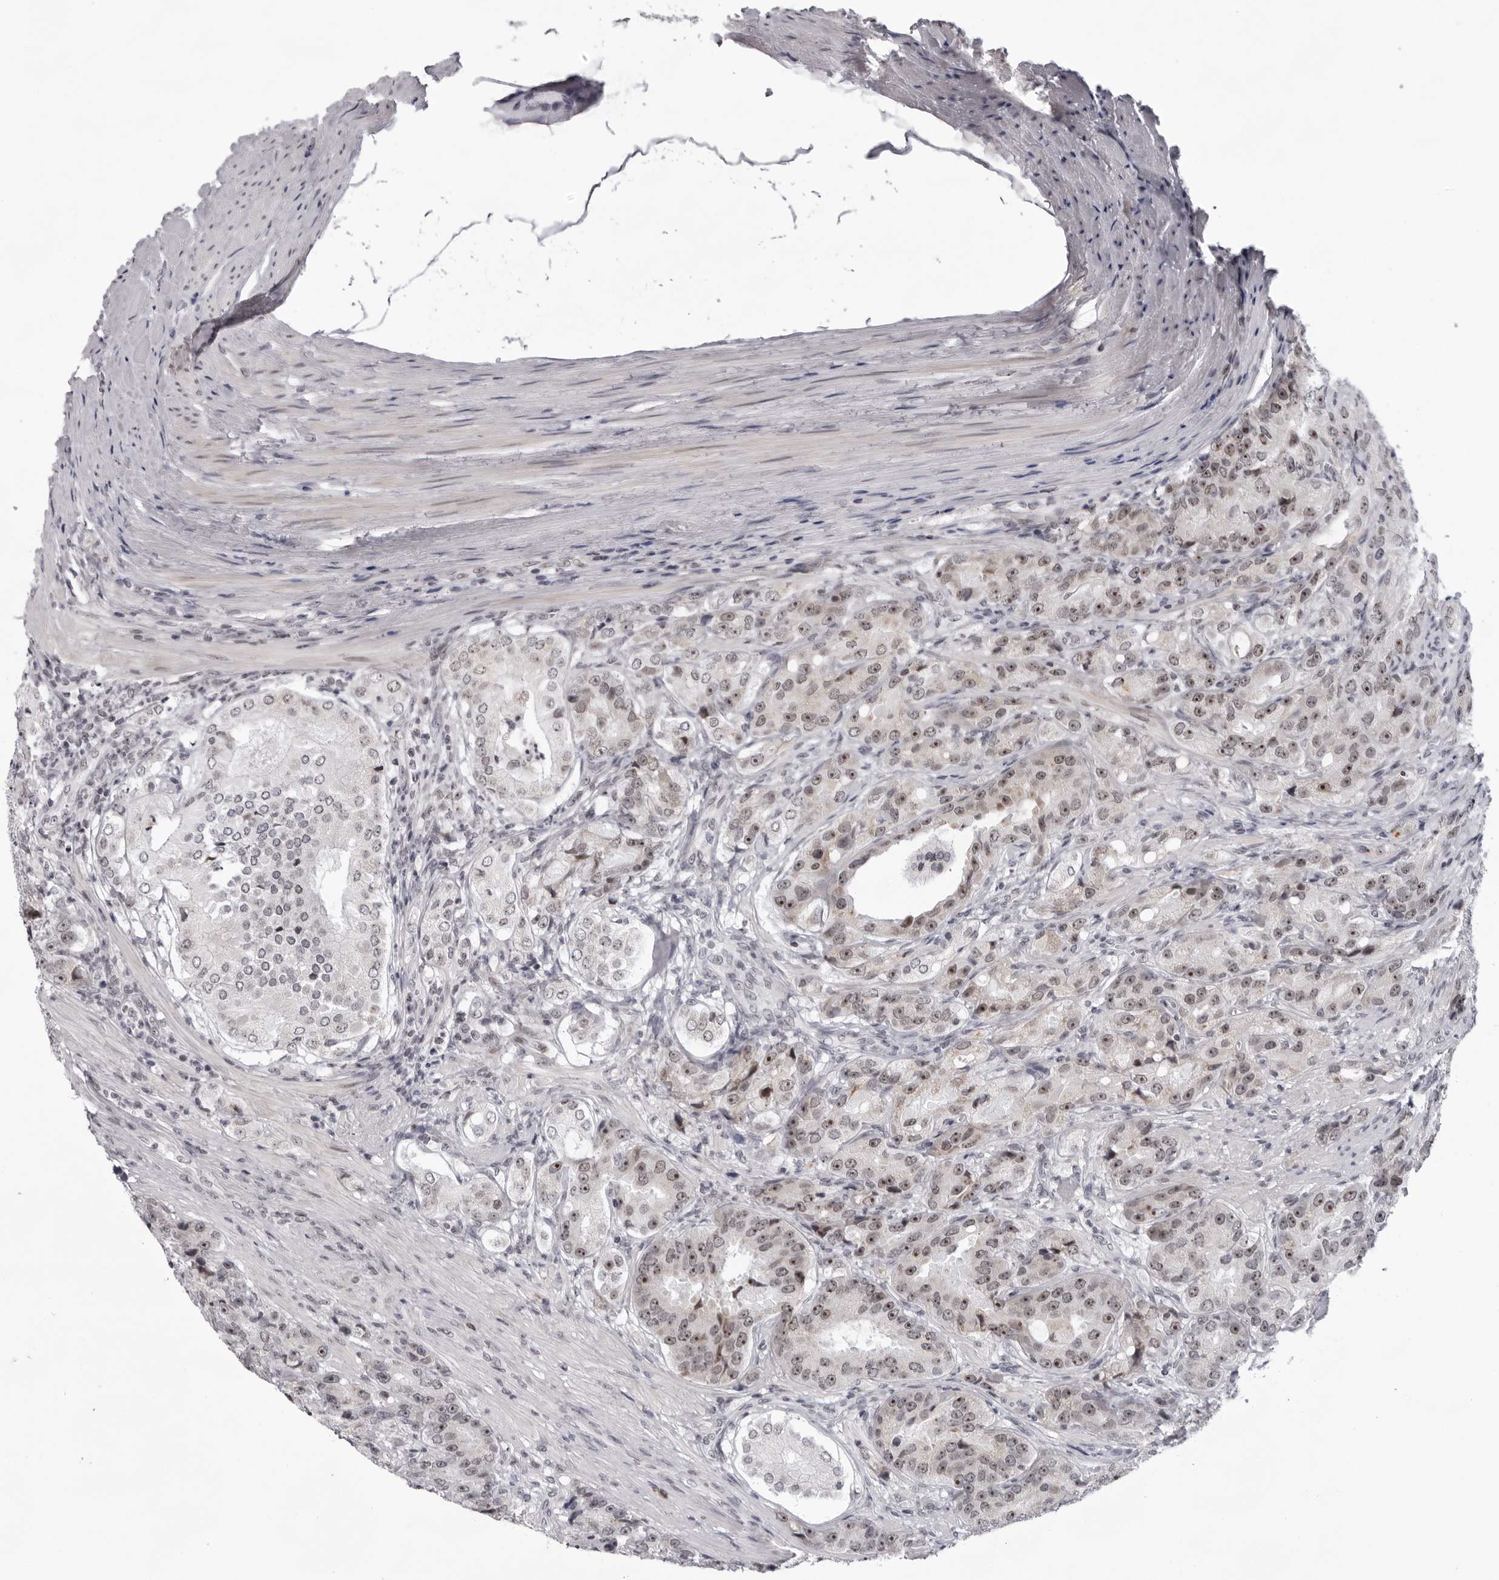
{"staining": {"intensity": "moderate", "quantity": ">75%", "location": "nuclear"}, "tissue": "prostate cancer", "cell_type": "Tumor cells", "image_type": "cancer", "snomed": [{"axis": "morphology", "description": "Adenocarcinoma, High grade"}, {"axis": "topography", "description": "Prostate"}], "caption": "Approximately >75% of tumor cells in adenocarcinoma (high-grade) (prostate) demonstrate moderate nuclear protein staining as visualized by brown immunohistochemical staining.", "gene": "EXOSC10", "patient": {"sex": "male", "age": 60}}